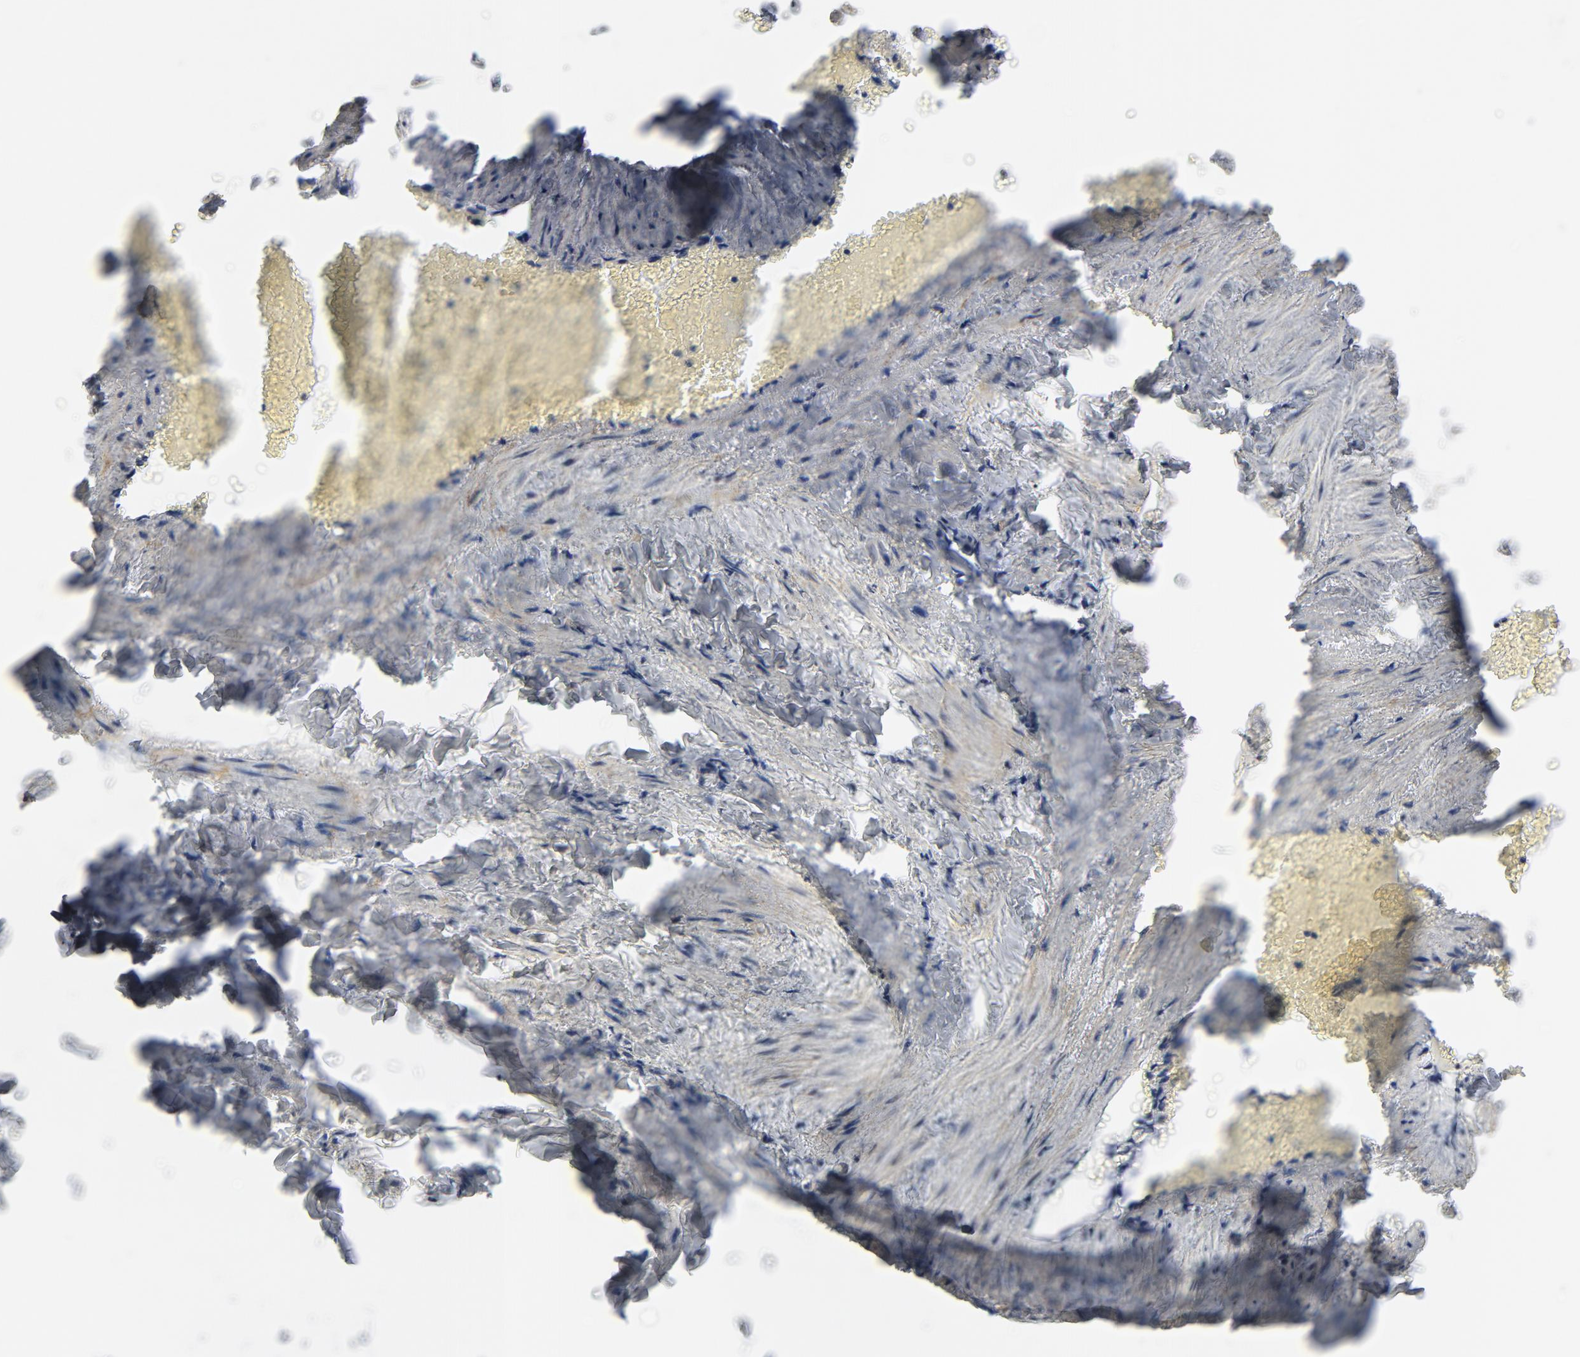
{"staining": {"intensity": "weak", "quantity": "<25%", "location": "cytoplasmic/membranous"}, "tissue": "adipose tissue", "cell_type": "Adipocytes", "image_type": "normal", "snomed": [{"axis": "morphology", "description": "Normal tissue, NOS"}, {"axis": "topography", "description": "Vascular tissue"}], "caption": "This is a micrograph of immunohistochemistry staining of unremarkable adipose tissue, which shows no expression in adipocytes. (DAB (3,3'-diaminobenzidine) immunohistochemistry visualized using brightfield microscopy, high magnification).", "gene": "LAMC1", "patient": {"sex": "male", "age": 41}}